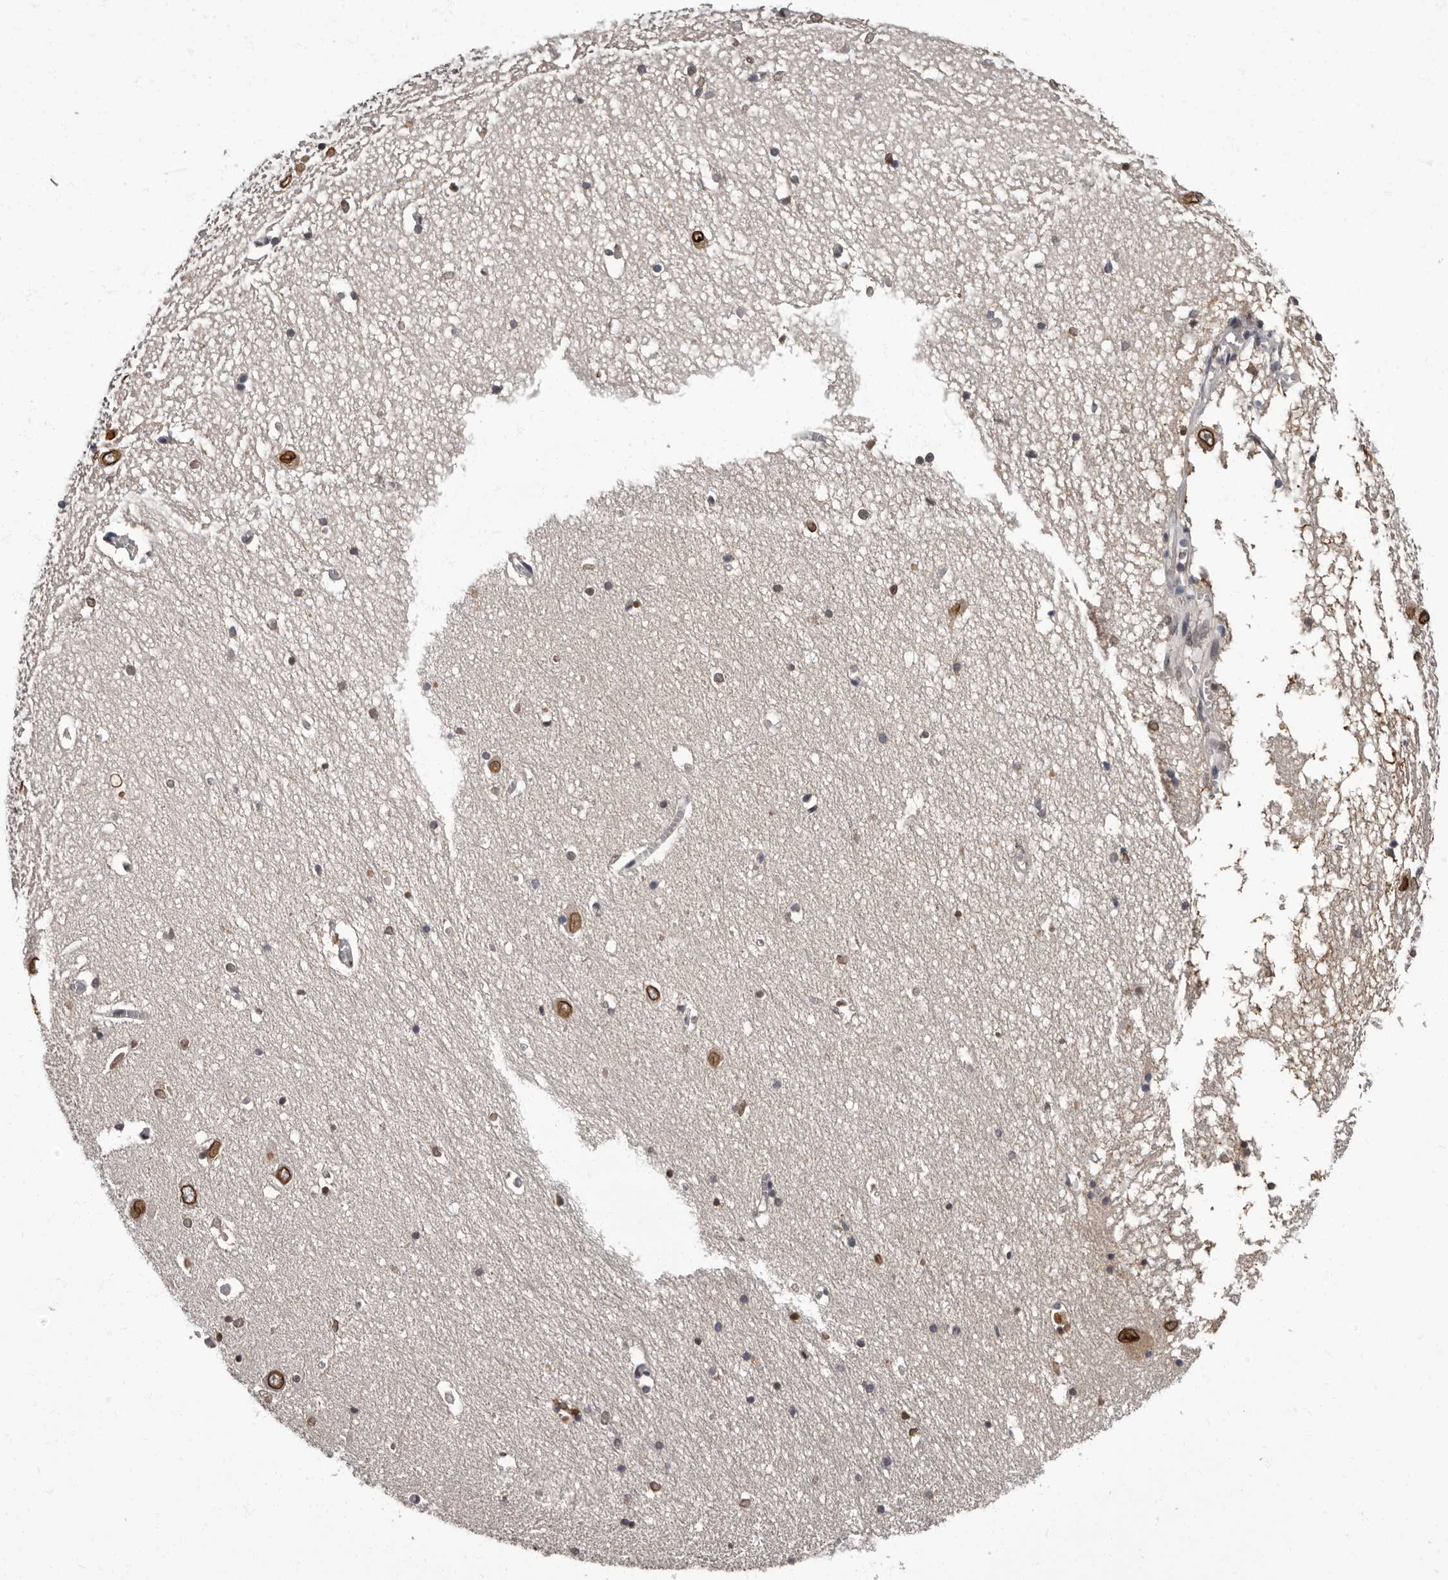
{"staining": {"intensity": "moderate", "quantity": "25%-75%", "location": "cytoplasmic/membranous,nuclear"}, "tissue": "hippocampus", "cell_type": "Glial cells", "image_type": "normal", "snomed": [{"axis": "morphology", "description": "Normal tissue, NOS"}, {"axis": "topography", "description": "Hippocampus"}], "caption": "Hippocampus stained with a protein marker displays moderate staining in glial cells.", "gene": "C1orf50", "patient": {"sex": "male", "age": 70}}